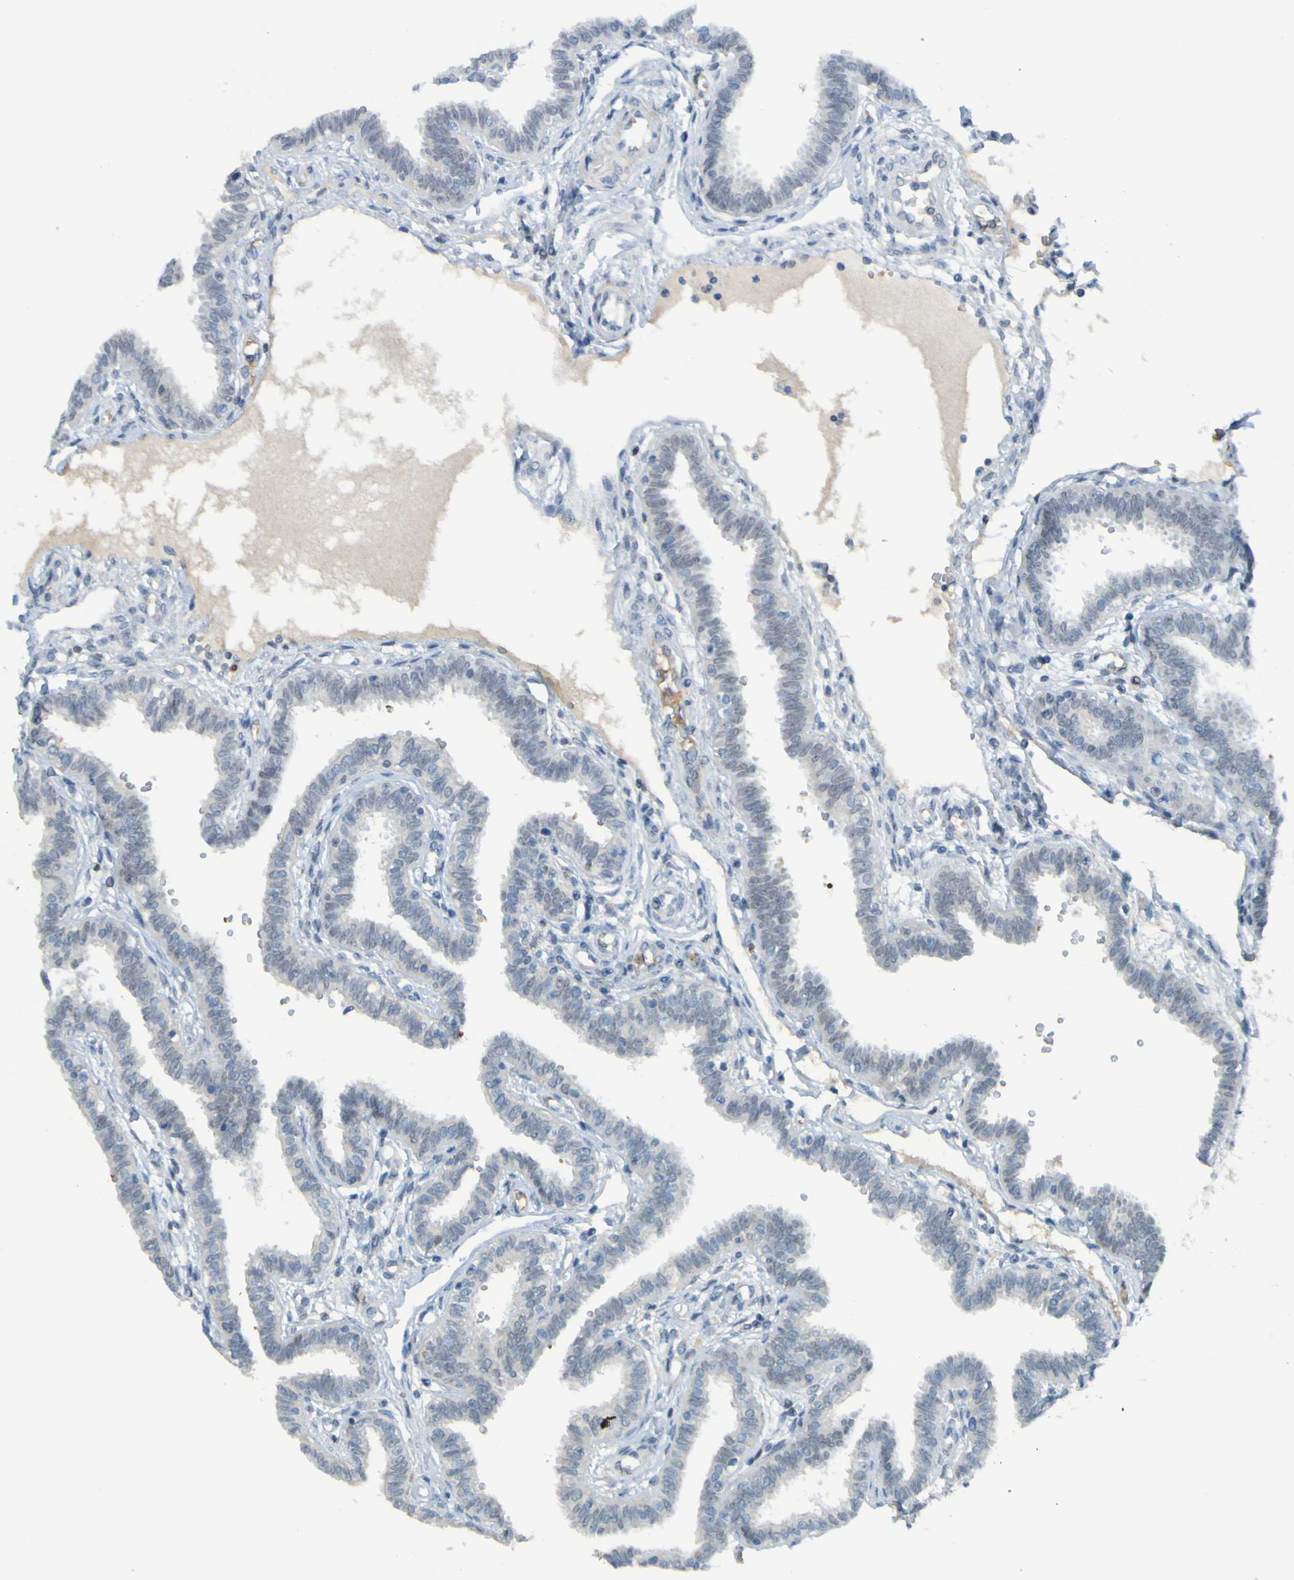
{"staining": {"intensity": "weak", "quantity": "<25%", "location": "nuclear"}, "tissue": "fallopian tube", "cell_type": "Glandular cells", "image_type": "normal", "snomed": [{"axis": "morphology", "description": "Normal tissue, NOS"}, {"axis": "topography", "description": "Fallopian tube"}], "caption": "Immunohistochemical staining of benign human fallopian tube shows no significant staining in glandular cells.", "gene": "USP36", "patient": {"sex": "female", "age": 32}}